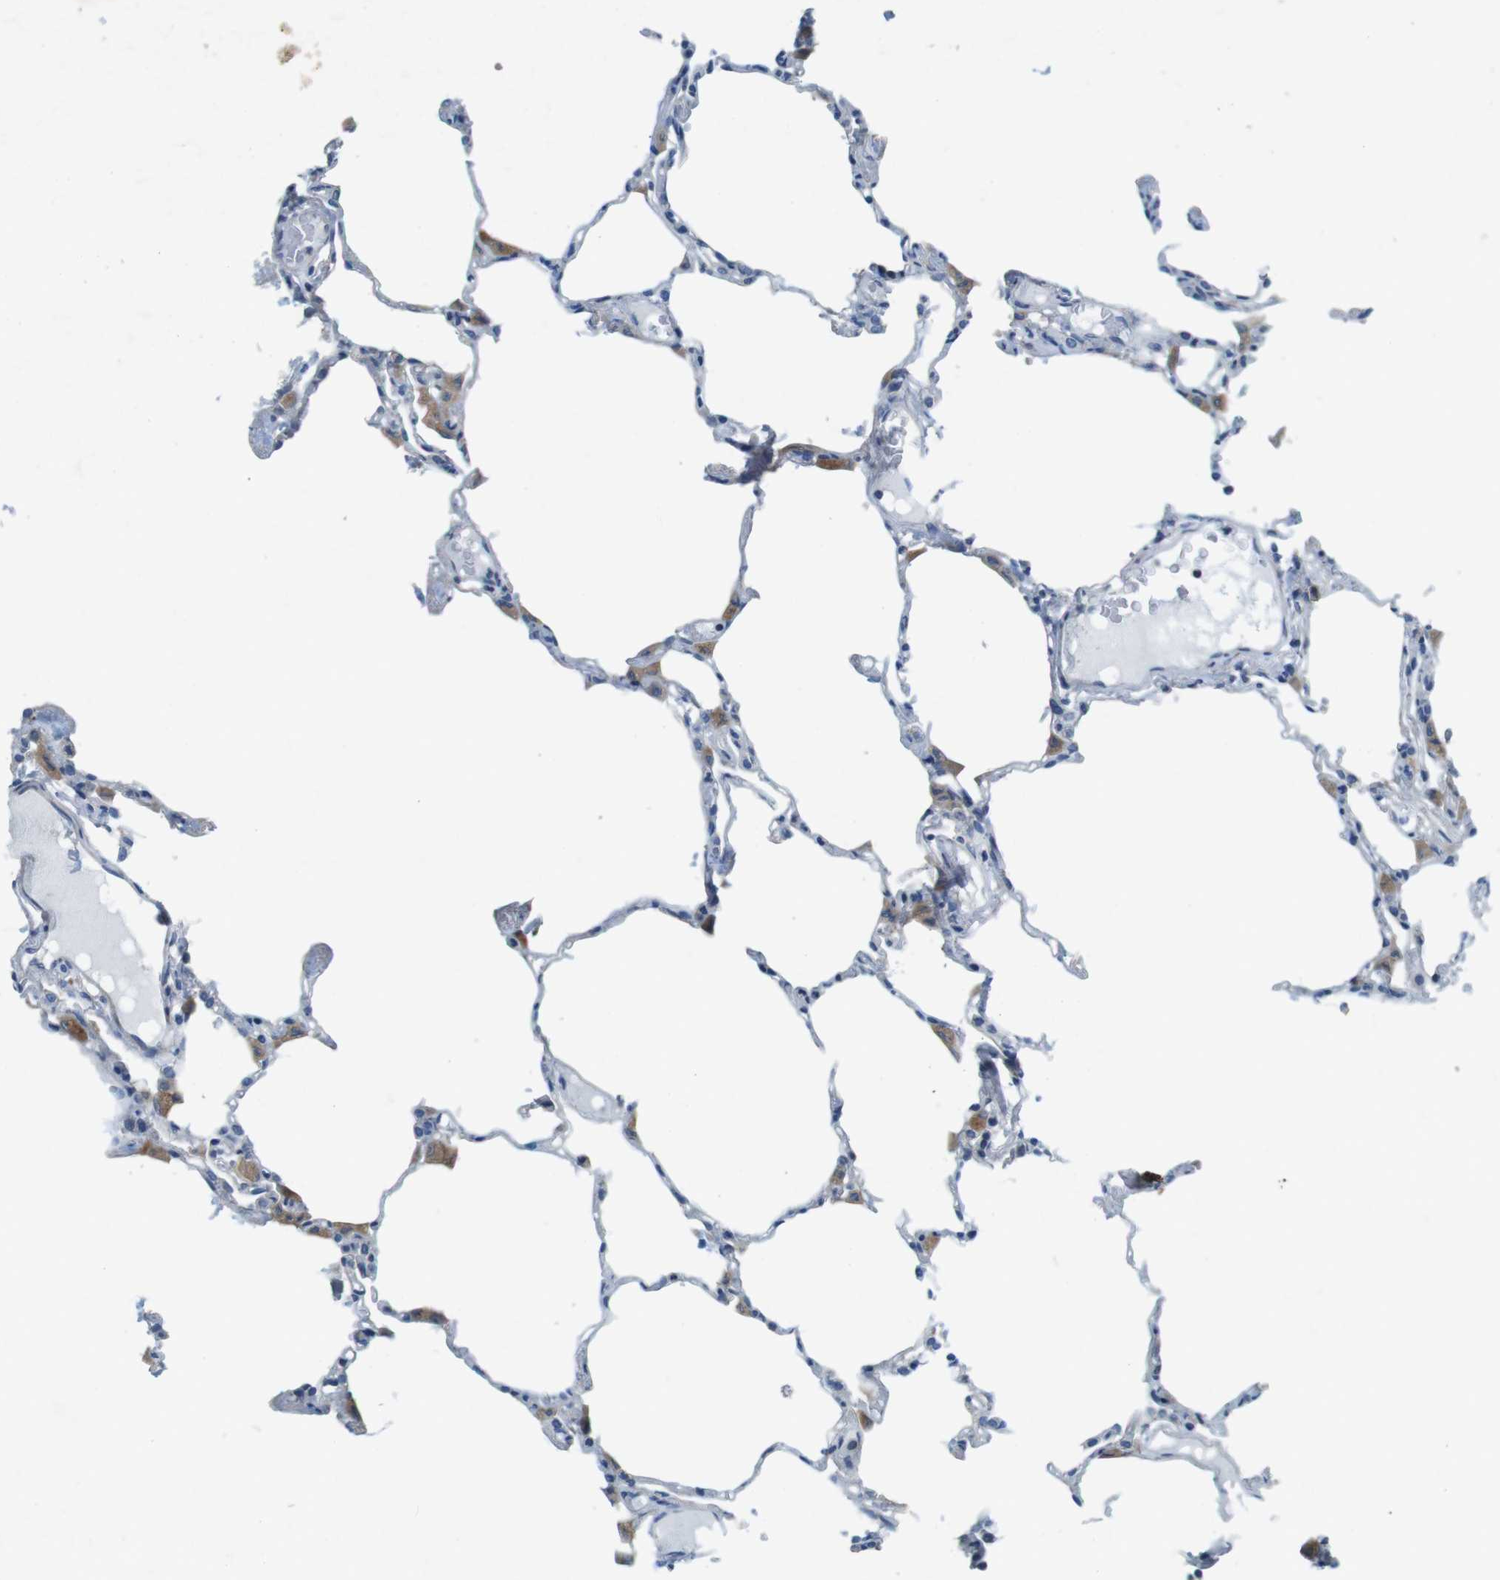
{"staining": {"intensity": "weak", "quantity": "<25%", "location": "cytoplasmic/membranous"}, "tissue": "lung", "cell_type": "Alveolar cells", "image_type": "normal", "snomed": [{"axis": "morphology", "description": "Normal tissue, NOS"}, {"axis": "topography", "description": "Lung"}], "caption": "High power microscopy histopathology image of an IHC photomicrograph of benign lung, revealing no significant expression in alveolar cells.", "gene": "TYW1", "patient": {"sex": "female", "age": 49}}